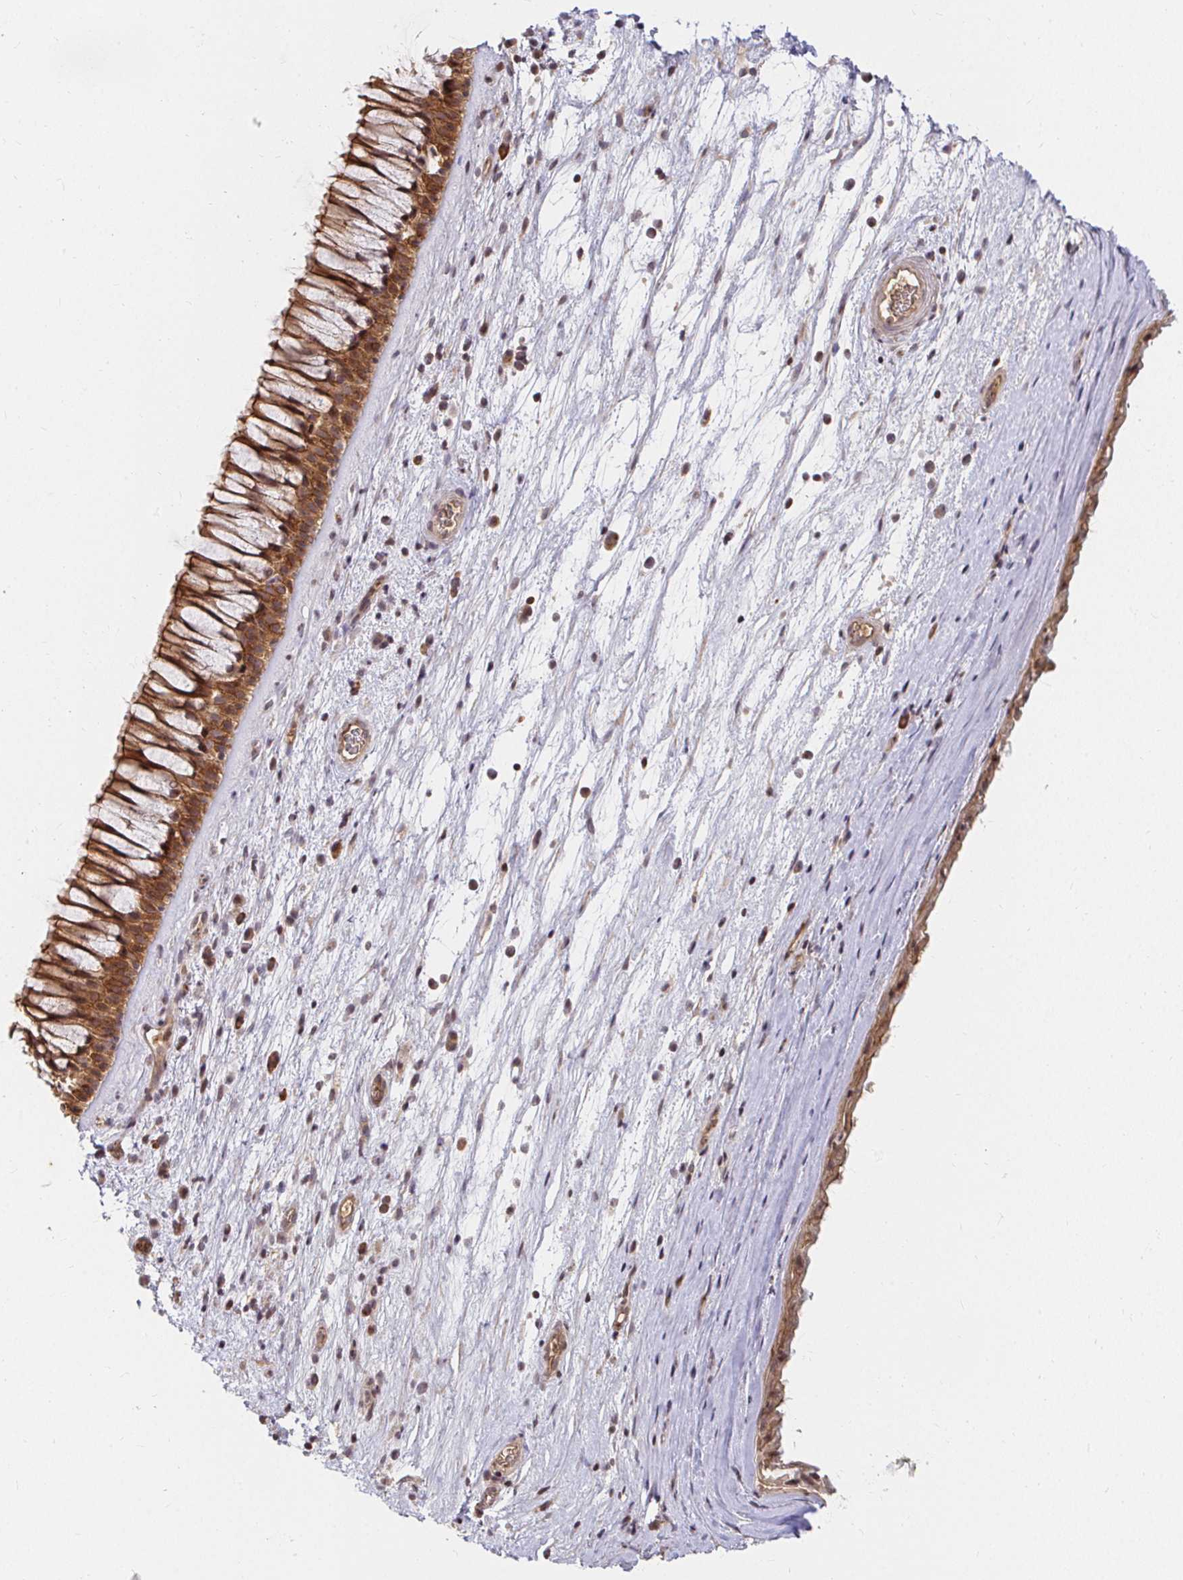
{"staining": {"intensity": "strong", "quantity": ">75%", "location": "cytoplasmic/membranous"}, "tissue": "nasopharynx", "cell_type": "Respiratory epithelial cells", "image_type": "normal", "snomed": [{"axis": "morphology", "description": "Normal tissue, NOS"}, {"axis": "topography", "description": "Nasopharynx"}], "caption": "Nasopharynx stained with DAB IHC demonstrates high levels of strong cytoplasmic/membranous positivity in about >75% of respiratory epithelial cells.", "gene": "ANK3", "patient": {"sex": "male", "age": 74}}